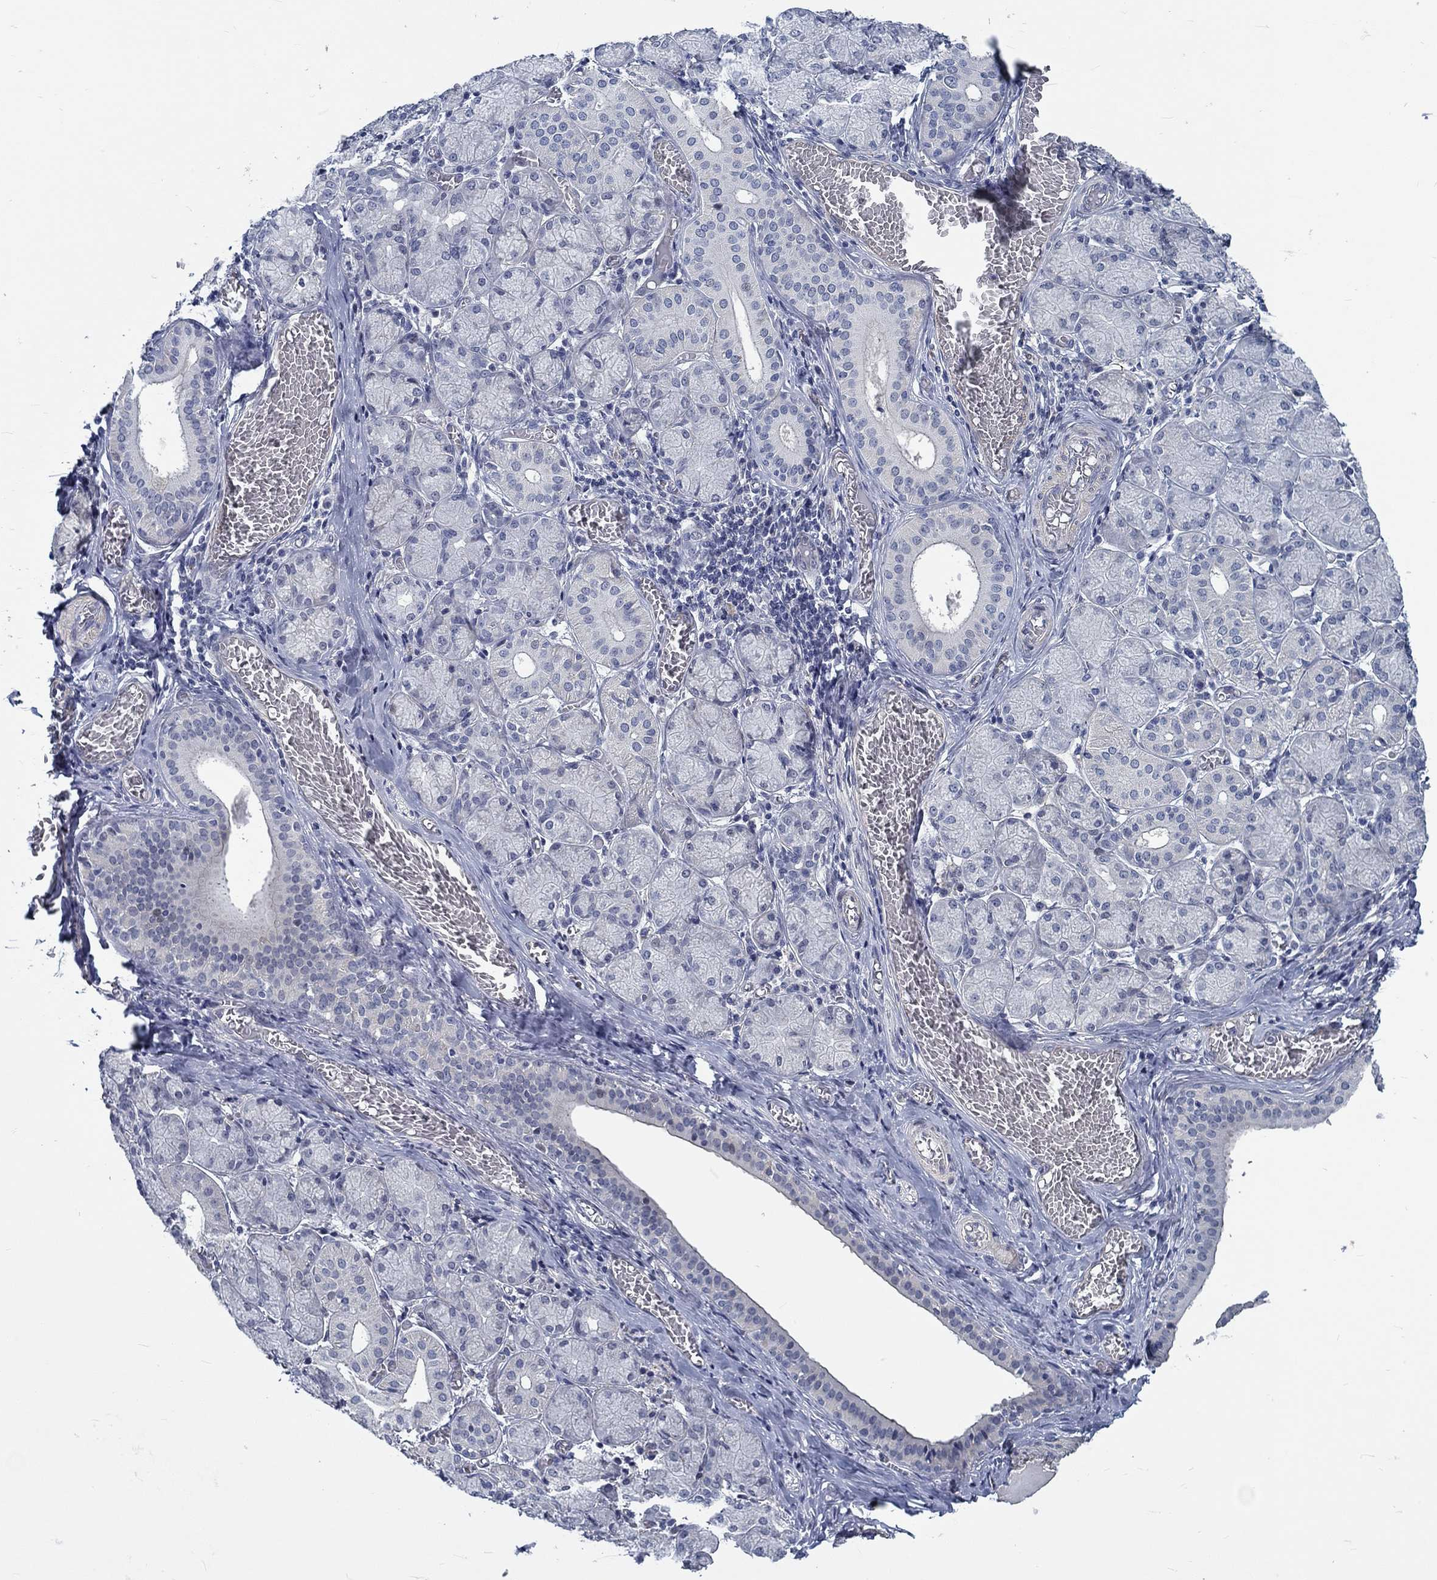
{"staining": {"intensity": "negative", "quantity": "none", "location": "none"}, "tissue": "salivary gland", "cell_type": "Glandular cells", "image_type": "normal", "snomed": [{"axis": "morphology", "description": "Normal tissue, NOS"}, {"axis": "topography", "description": "Salivary gland"}, {"axis": "topography", "description": "Peripheral nerve tissue"}], "caption": "This is an immunohistochemistry image of benign salivary gland. There is no expression in glandular cells.", "gene": "MYBPC1", "patient": {"sex": "female", "age": 24}}